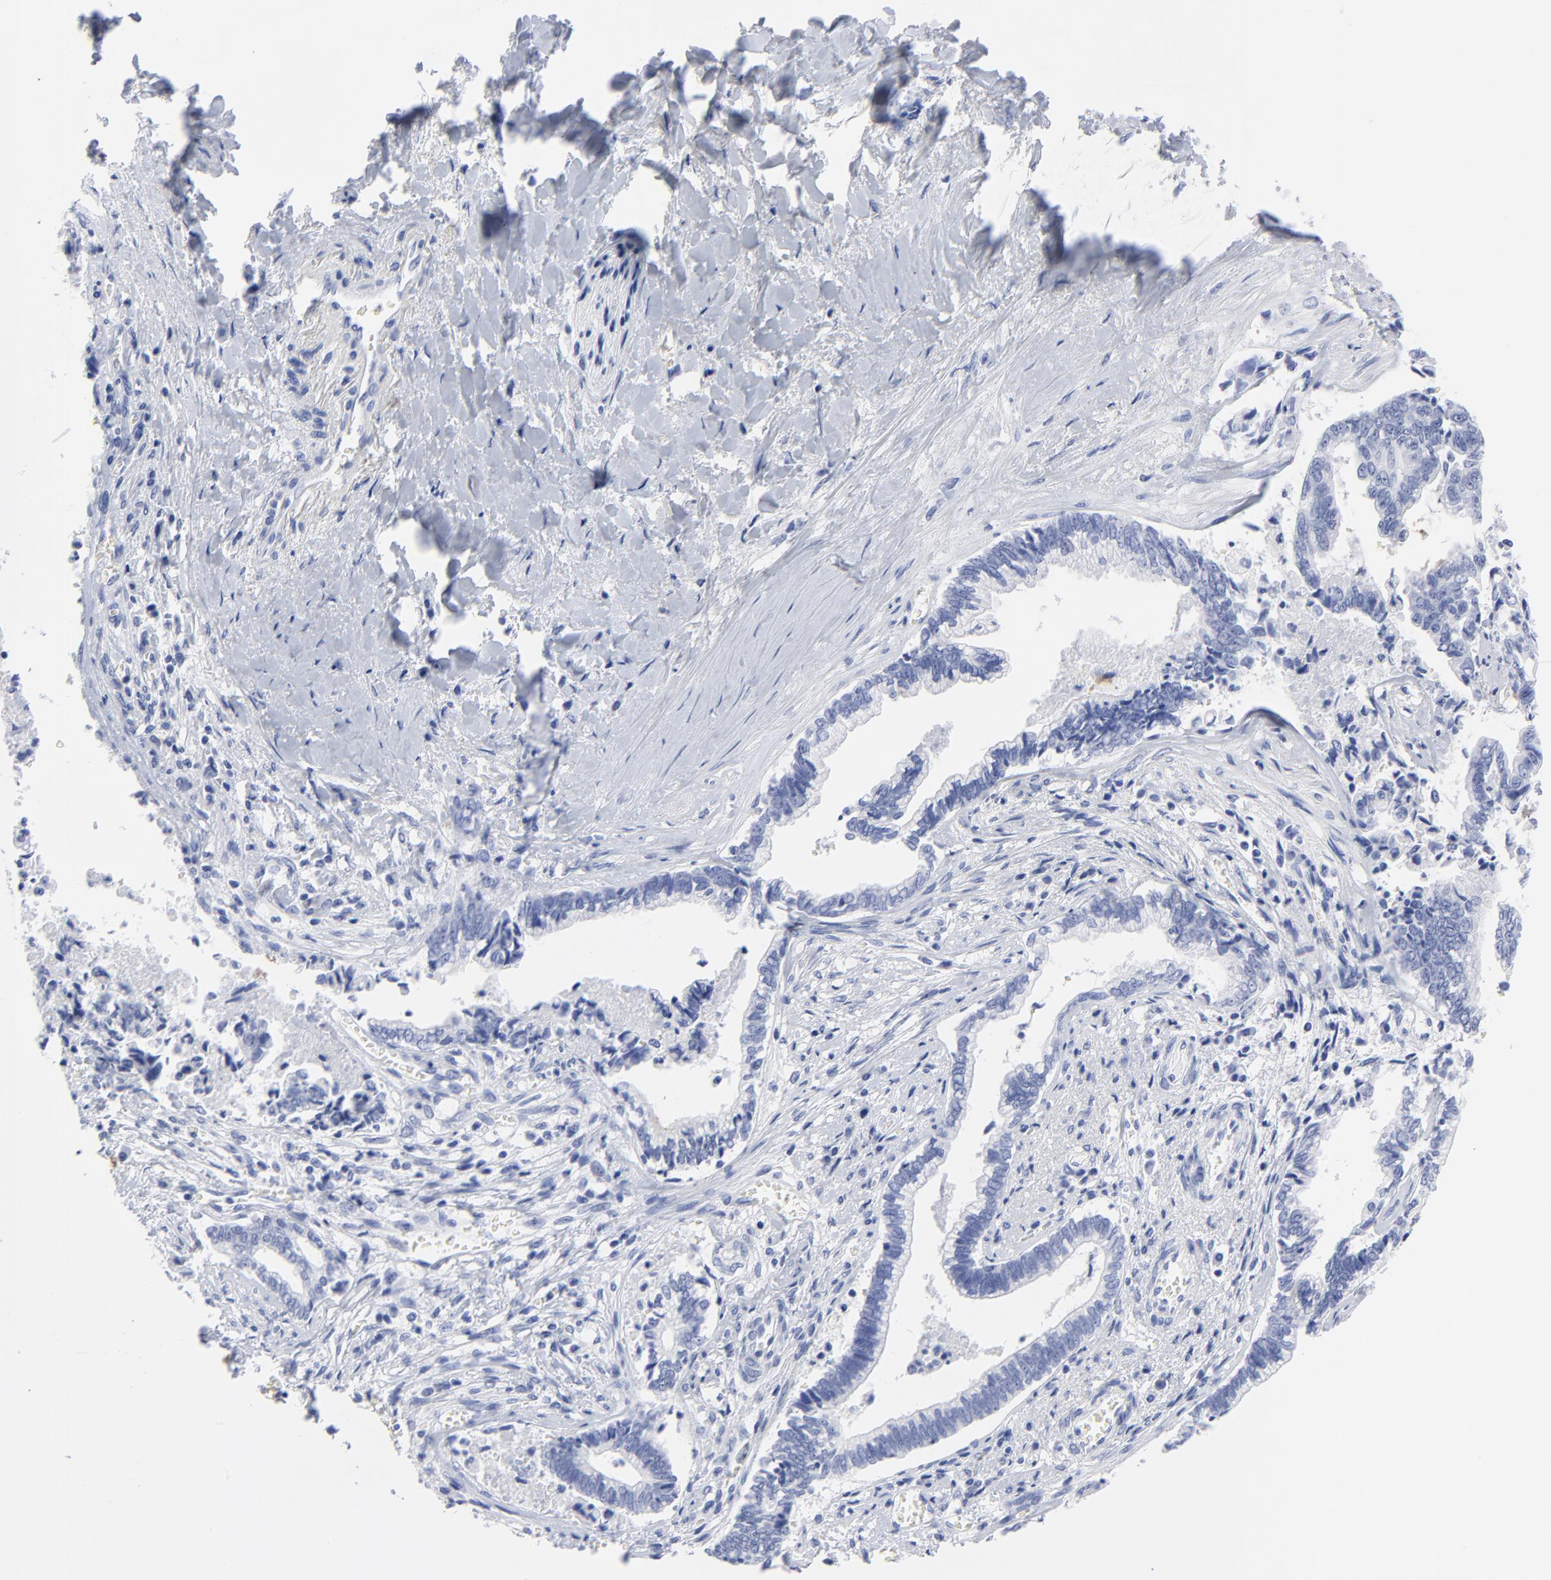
{"staining": {"intensity": "negative", "quantity": "none", "location": "none"}, "tissue": "liver cancer", "cell_type": "Tumor cells", "image_type": "cancer", "snomed": [{"axis": "morphology", "description": "Cholangiocarcinoma"}, {"axis": "topography", "description": "Liver"}], "caption": "High power microscopy histopathology image of an IHC histopathology image of liver cancer (cholangiocarcinoma), revealing no significant staining in tumor cells.", "gene": "ACY1", "patient": {"sex": "male", "age": 57}}